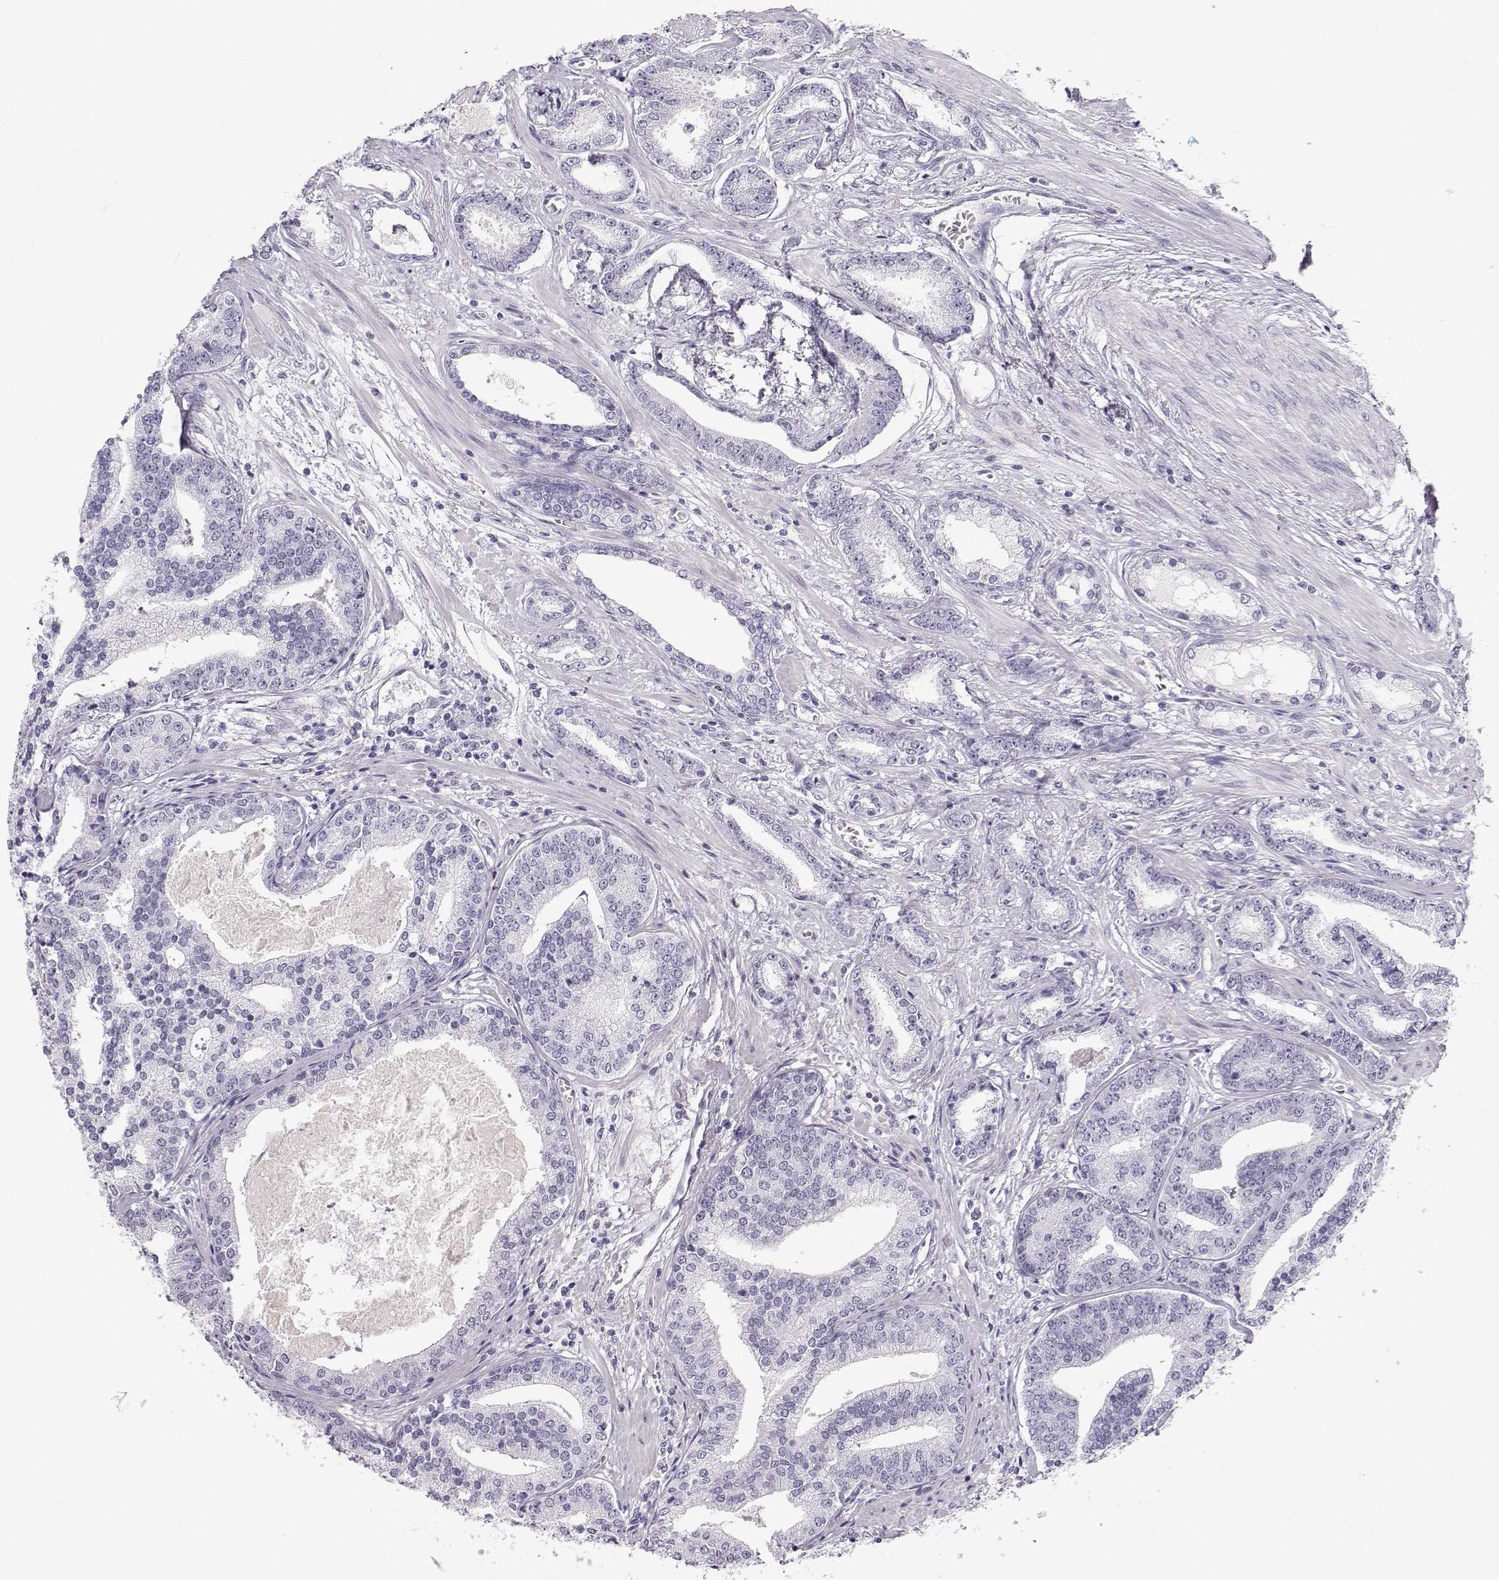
{"staining": {"intensity": "negative", "quantity": "none", "location": "none"}, "tissue": "prostate cancer", "cell_type": "Tumor cells", "image_type": "cancer", "snomed": [{"axis": "morphology", "description": "Adenocarcinoma, NOS"}, {"axis": "topography", "description": "Prostate"}], "caption": "Immunohistochemical staining of human prostate adenocarcinoma reveals no significant expression in tumor cells.", "gene": "MAGEC1", "patient": {"sex": "male", "age": 64}}